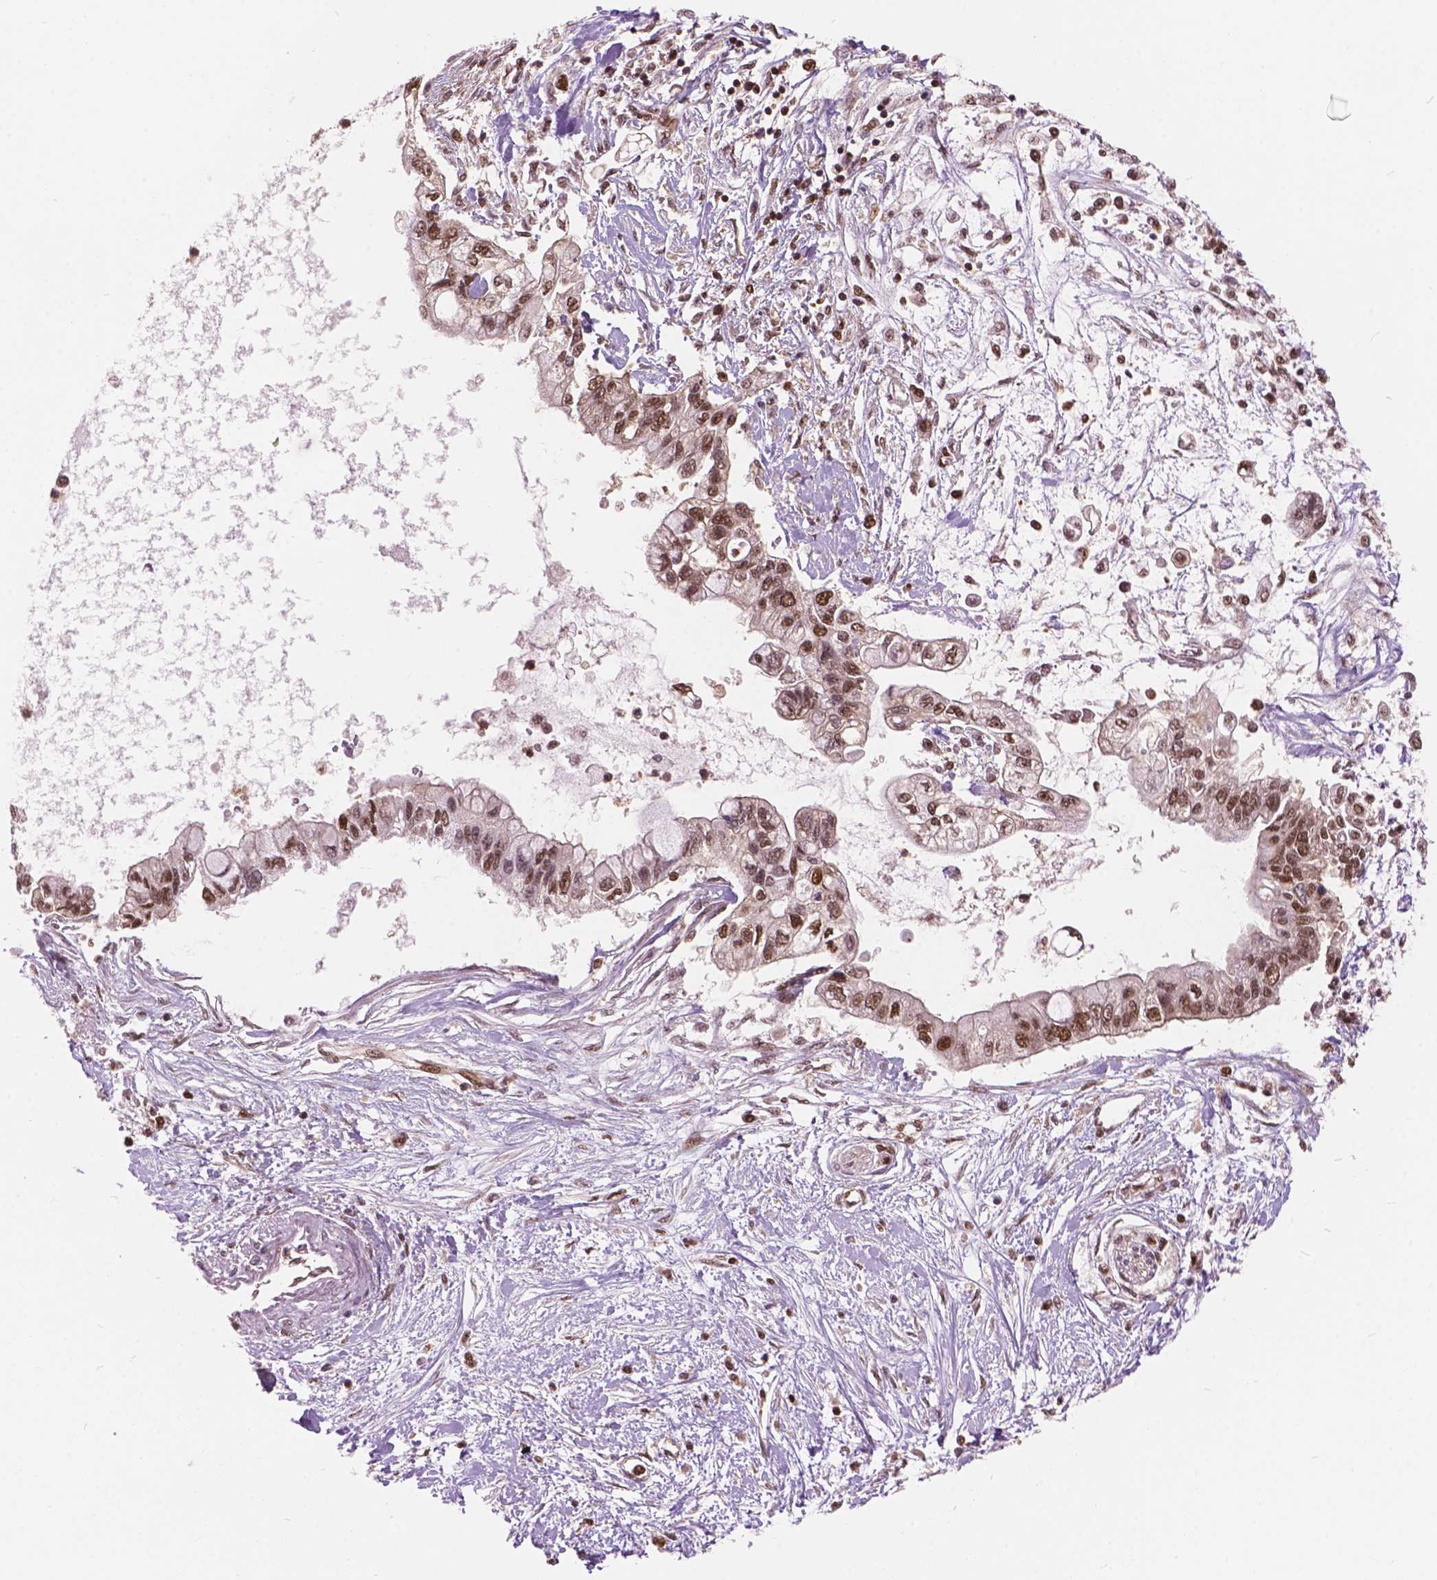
{"staining": {"intensity": "moderate", "quantity": ">75%", "location": "nuclear"}, "tissue": "pancreatic cancer", "cell_type": "Tumor cells", "image_type": "cancer", "snomed": [{"axis": "morphology", "description": "Adenocarcinoma, NOS"}, {"axis": "topography", "description": "Pancreas"}], "caption": "Pancreatic cancer (adenocarcinoma) was stained to show a protein in brown. There is medium levels of moderate nuclear positivity in approximately >75% of tumor cells. (DAB = brown stain, brightfield microscopy at high magnification).", "gene": "ANP32B", "patient": {"sex": "female", "age": 77}}